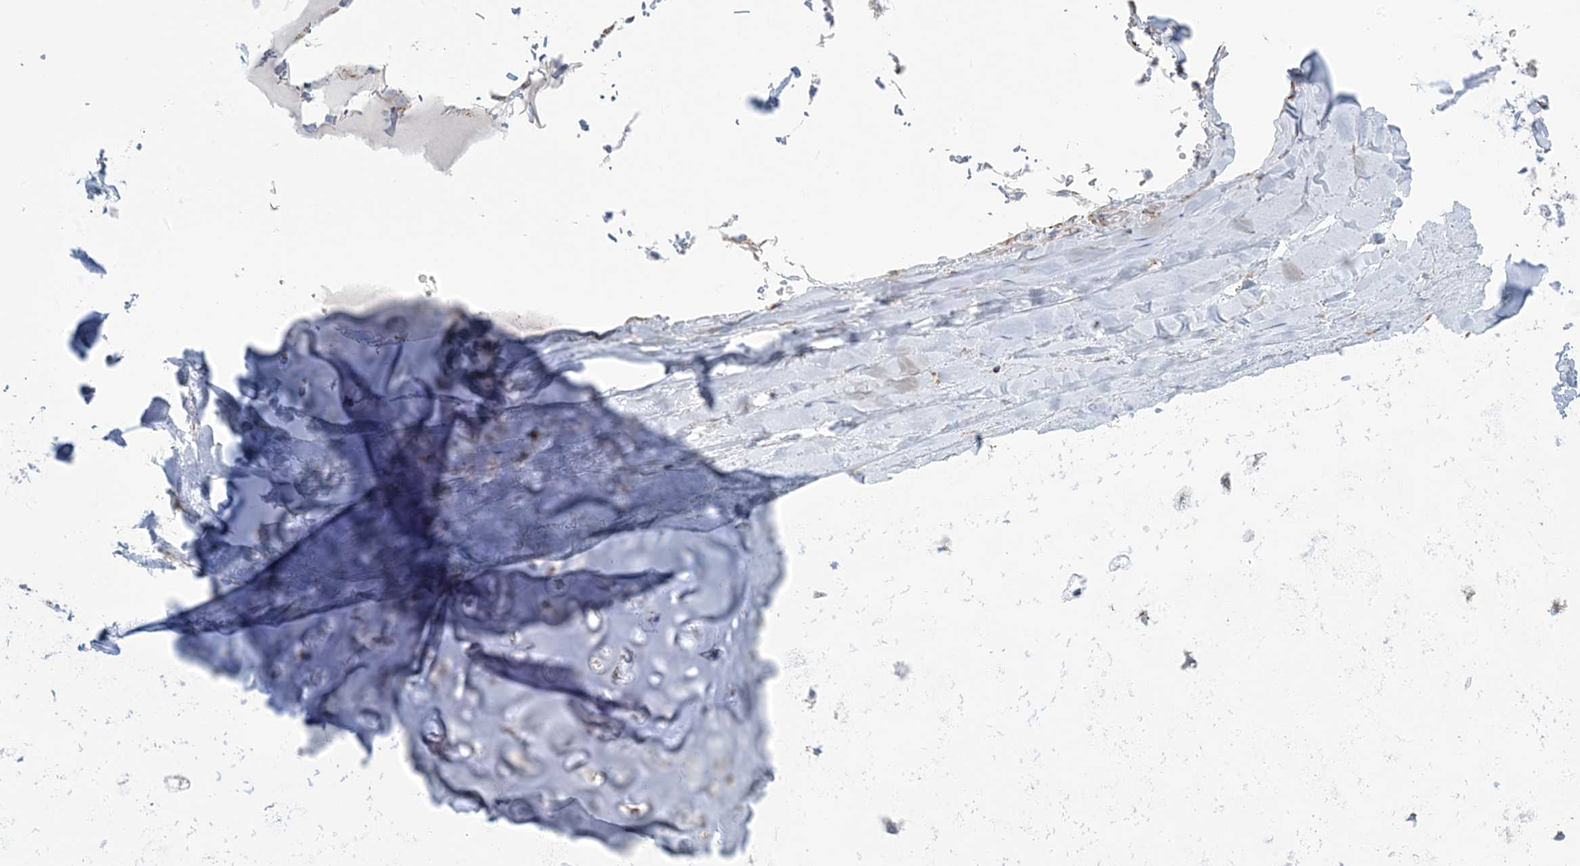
{"staining": {"intensity": "weak", "quantity": "25%-75%", "location": "cytoplasmic/membranous"}, "tissue": "adipose tissue", "cell_type": "Adipocytes", "image_type": "normal", "snomed": [{"axis": "morphology", "description": "Normal tissue, NOS"}, {"axis": "topography", "description": "Bronchus"}], "caption": "Human adipose tissue stained with a brown dye reveals weak cytoplasmic/membranous positive positivity in about 25%-75% of adipocytes.", "gene": "SAMM50", "patient": {"sex": "male", "age": 66}}